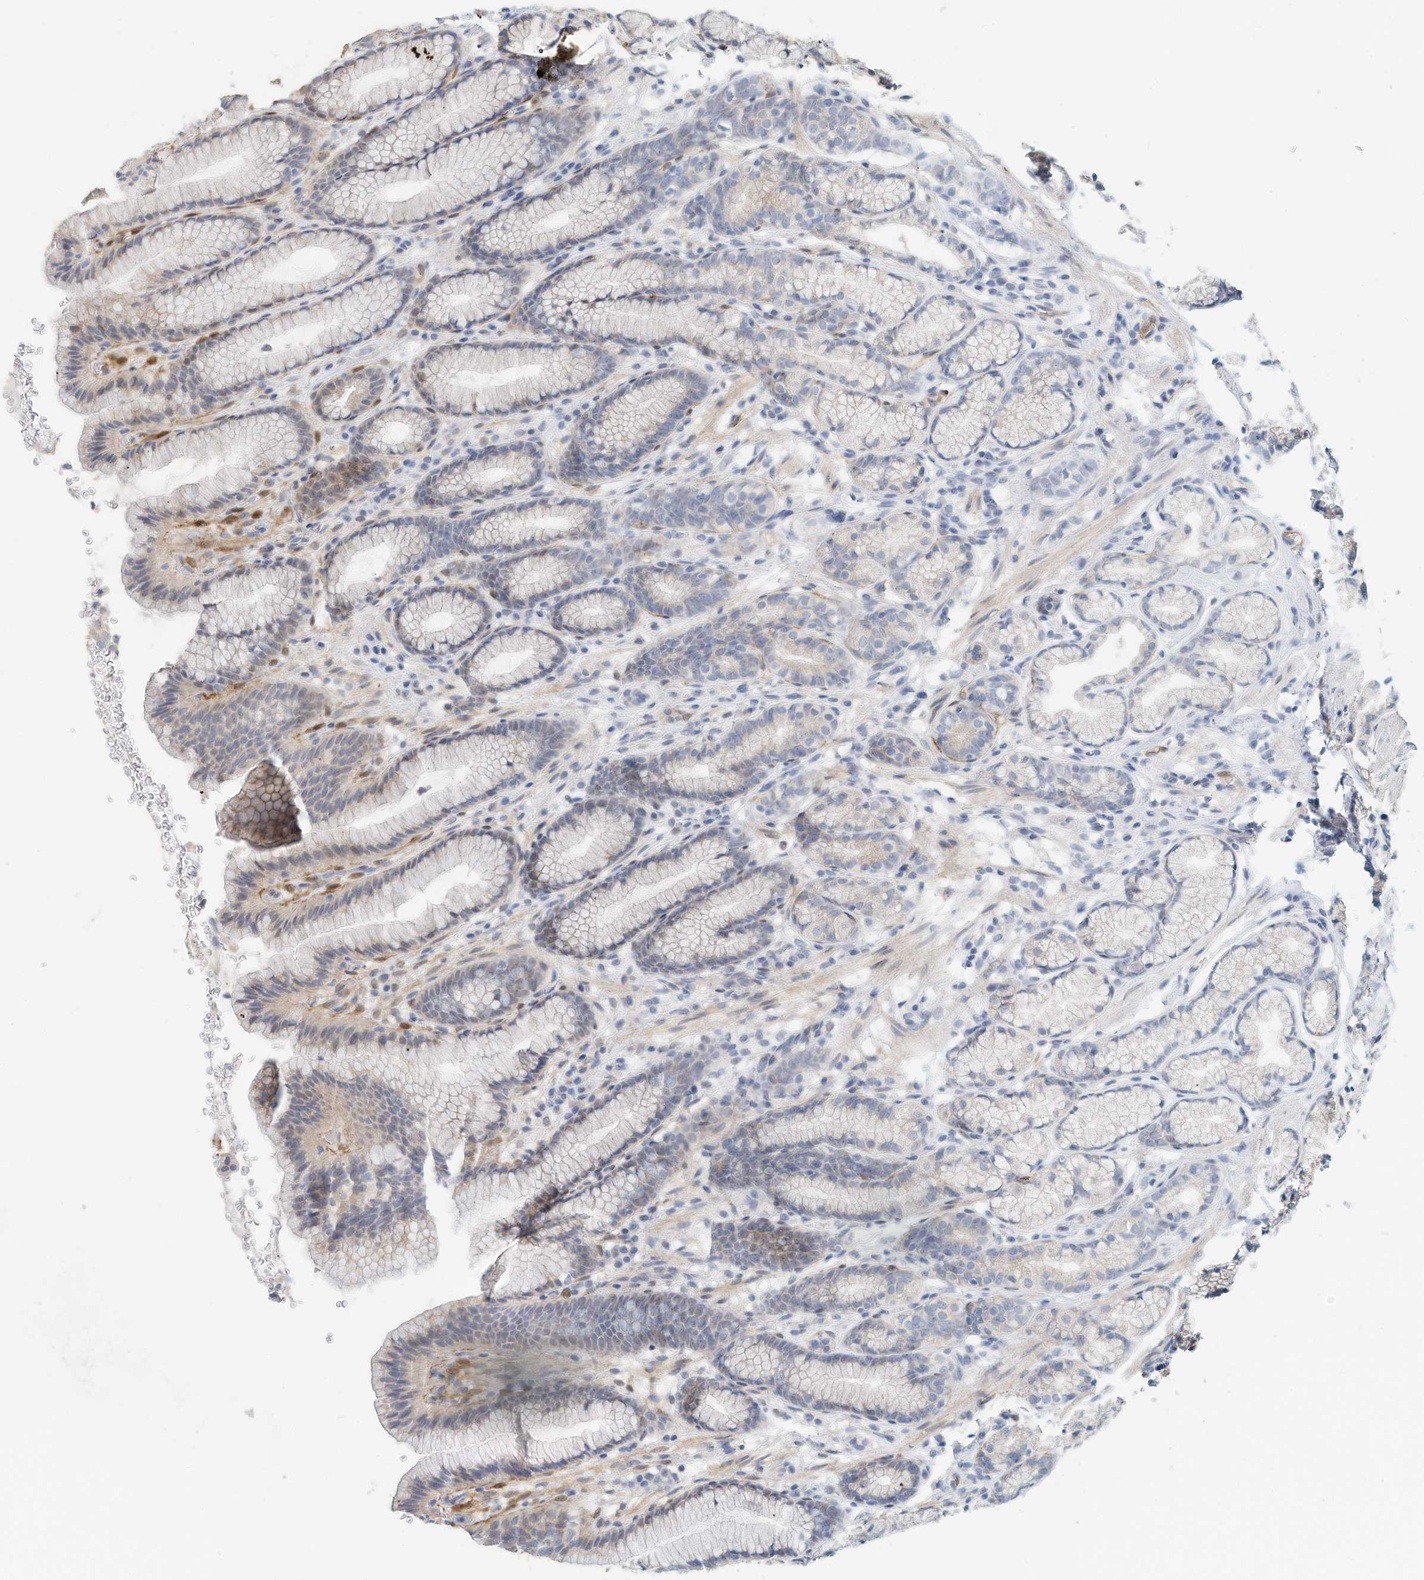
{"staining": {"intensity": "negative", "quantity": "none", "location": "none"}, "tissue": "stomach", "cell_type": "Glandular cells", "image_type": "normal", "snomed": [{"axis": "morphology", "description": "Normal tissue, NOS"}, {"axis": "topography", "description": "Stomach"}], "caption": "IHC histopathology image of unremarkable human stomach stained for a protein (brown), which displays no staining in glandular cells.", "gene": "ARHGAP28", "patient": {"sex": "male", "age": 42}}